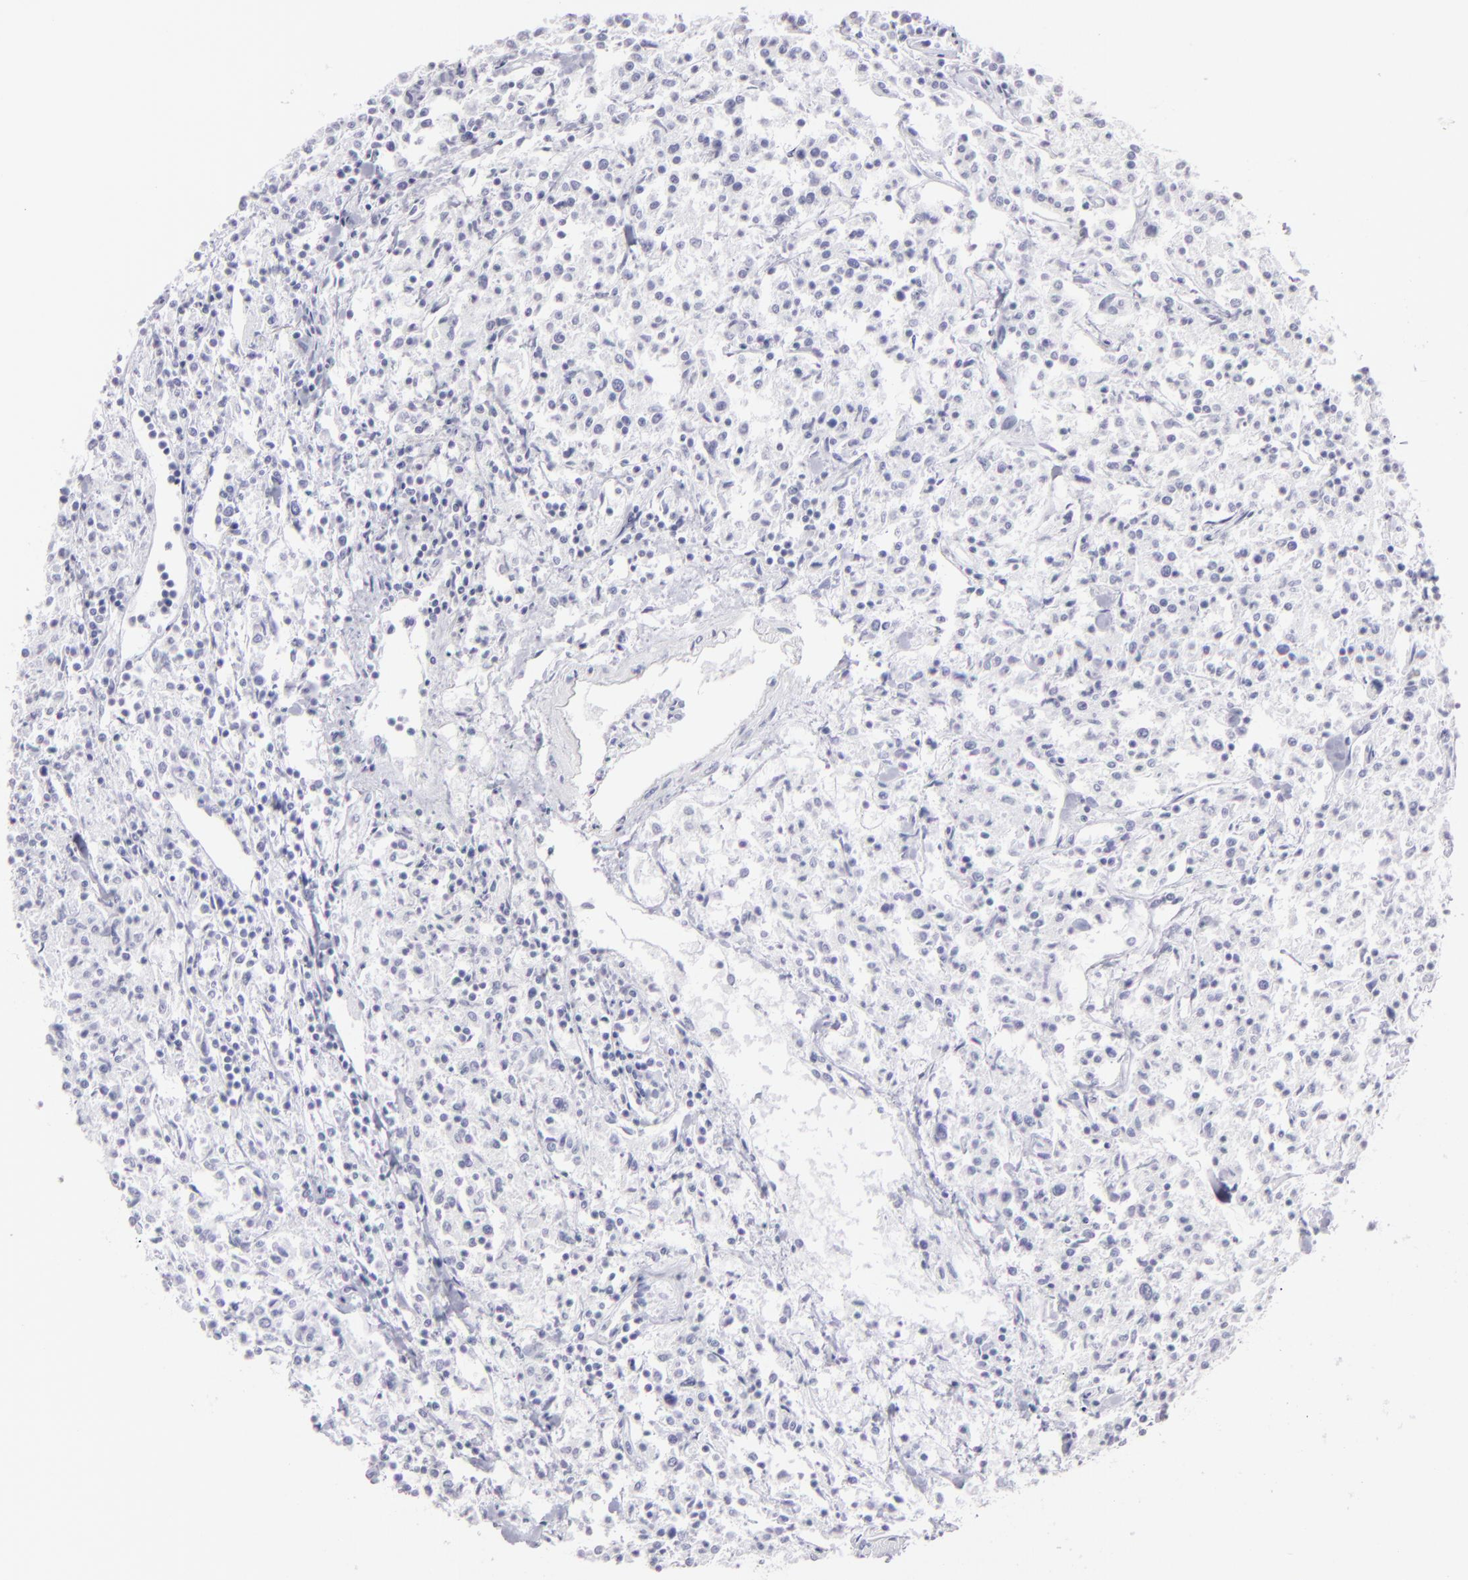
{"staining": {"intensity": "negative", "quantity": "none", "location": "none"}, "tissue": "lymphoma", "cell_type": "Tumor cells", "image_type": "cancer", "snomed": [{"axis": "morphology", "description": "Malignant lymphoma, non-Hodgkin's type, Low grade"}, {"axis": "topography", "description": "Small intestine"}], "caption": "This is a histopathology image of immunohistochemistry (IHC) staining of lymphoma, which shows no staining in tumor cells.", "gene": "FLG", "patient": {"sex": "female", "age": 59}}